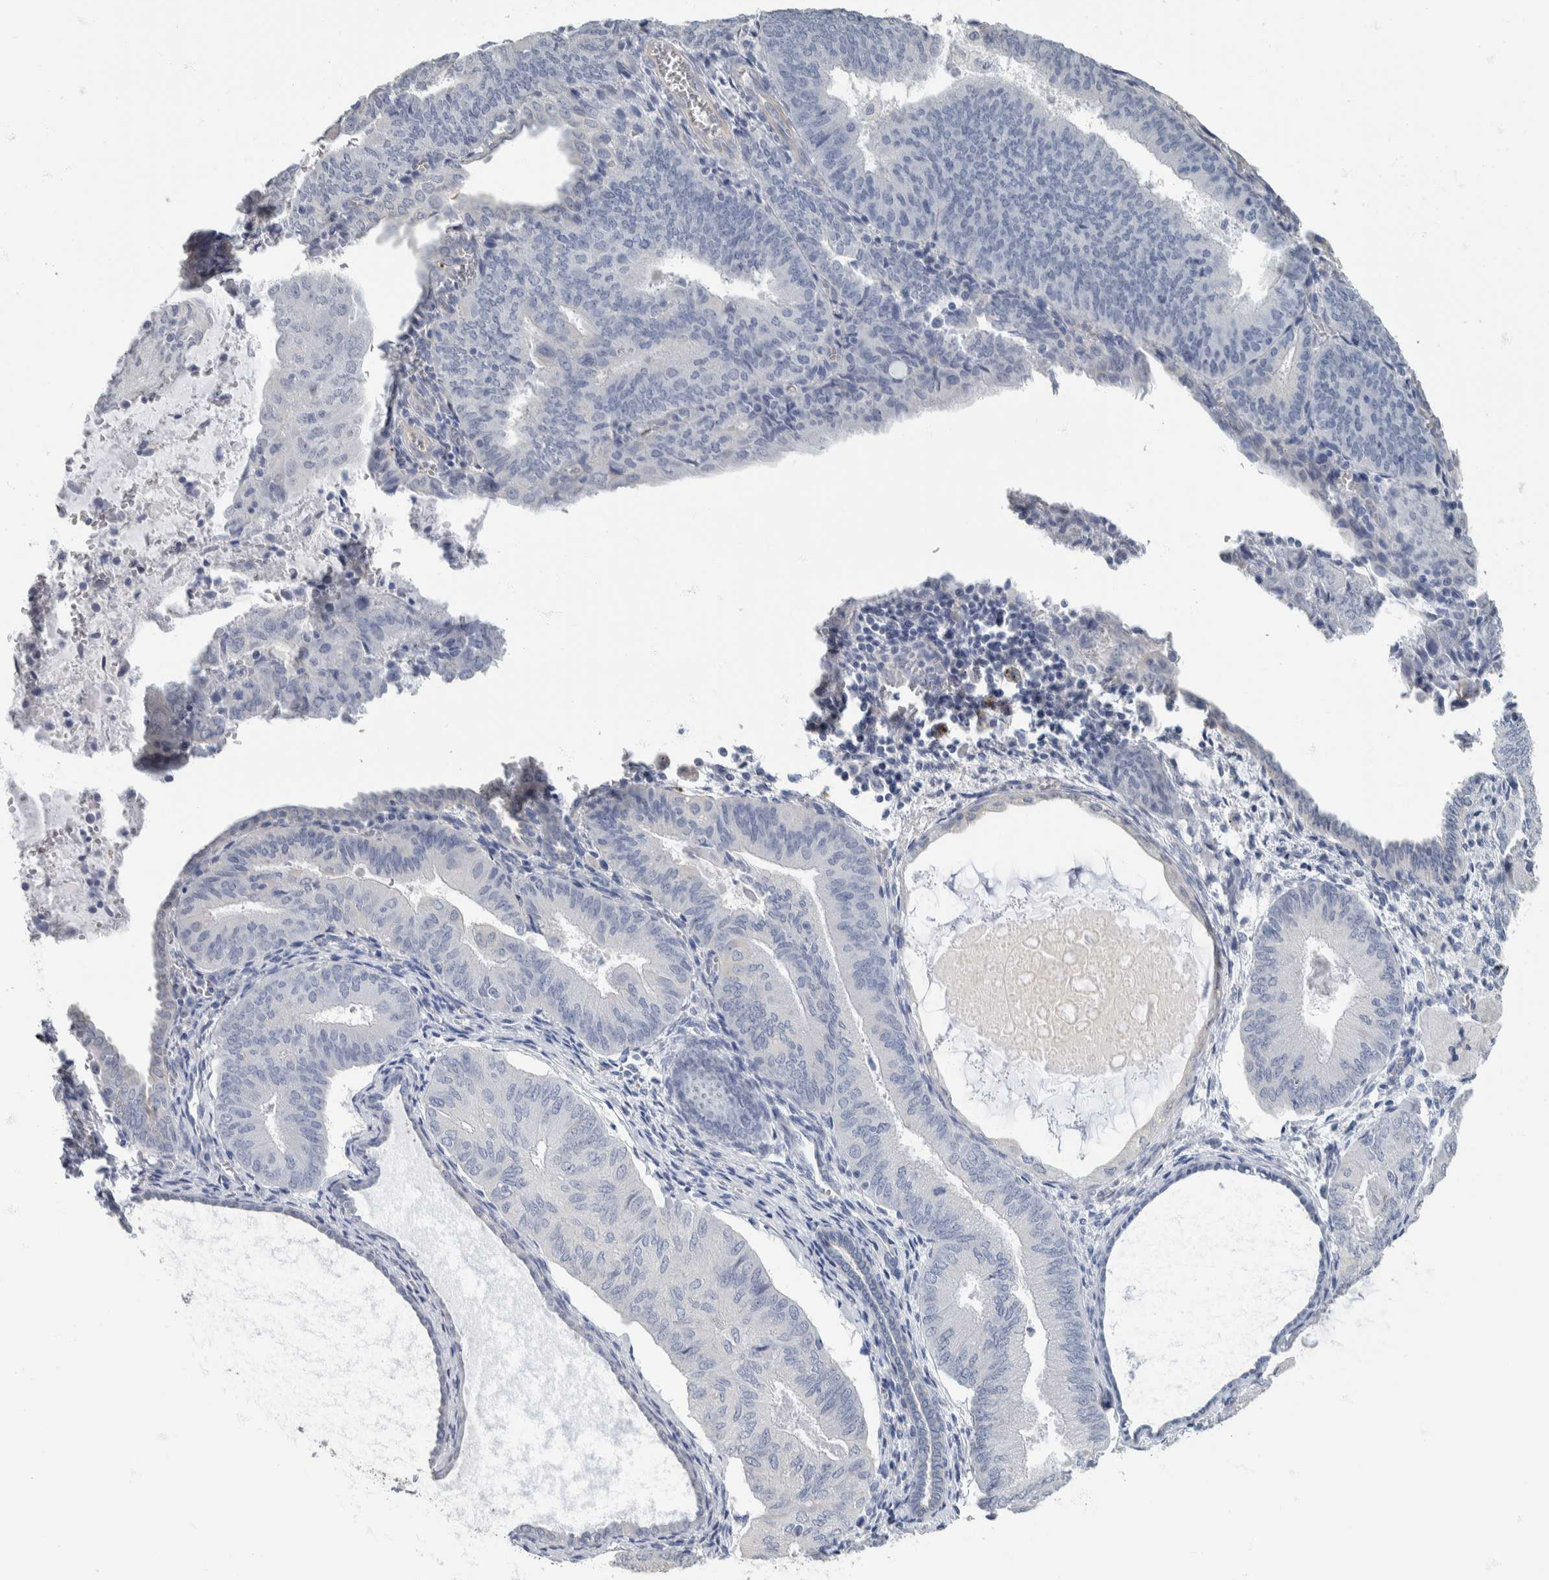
{"staining": {"intensity": "negative", "quantity": "none", "location": "none"}, "tissue": "endometrial cancer", "cell_type": "Tumor cells", "image_type": "cancer", "snomed": [{"axis": "morphology", "description": "Adenocarcinoma, NOS"}, {"axis": "topography", "description": "Endometrium"}], "caption": "An IHC histopathology image of endometrial cancer (adenocarcinoma) is shown. There is no staining in tumor cells of endometrial cancer (adenocarcinoma). (Brightfield microscopy of DAB (3,3'-diaminobenzidine) immunohistochemistry (IHC) at high magnification).", "gene": "NEFM", "patient": {"sex": "female", "age": 81}}